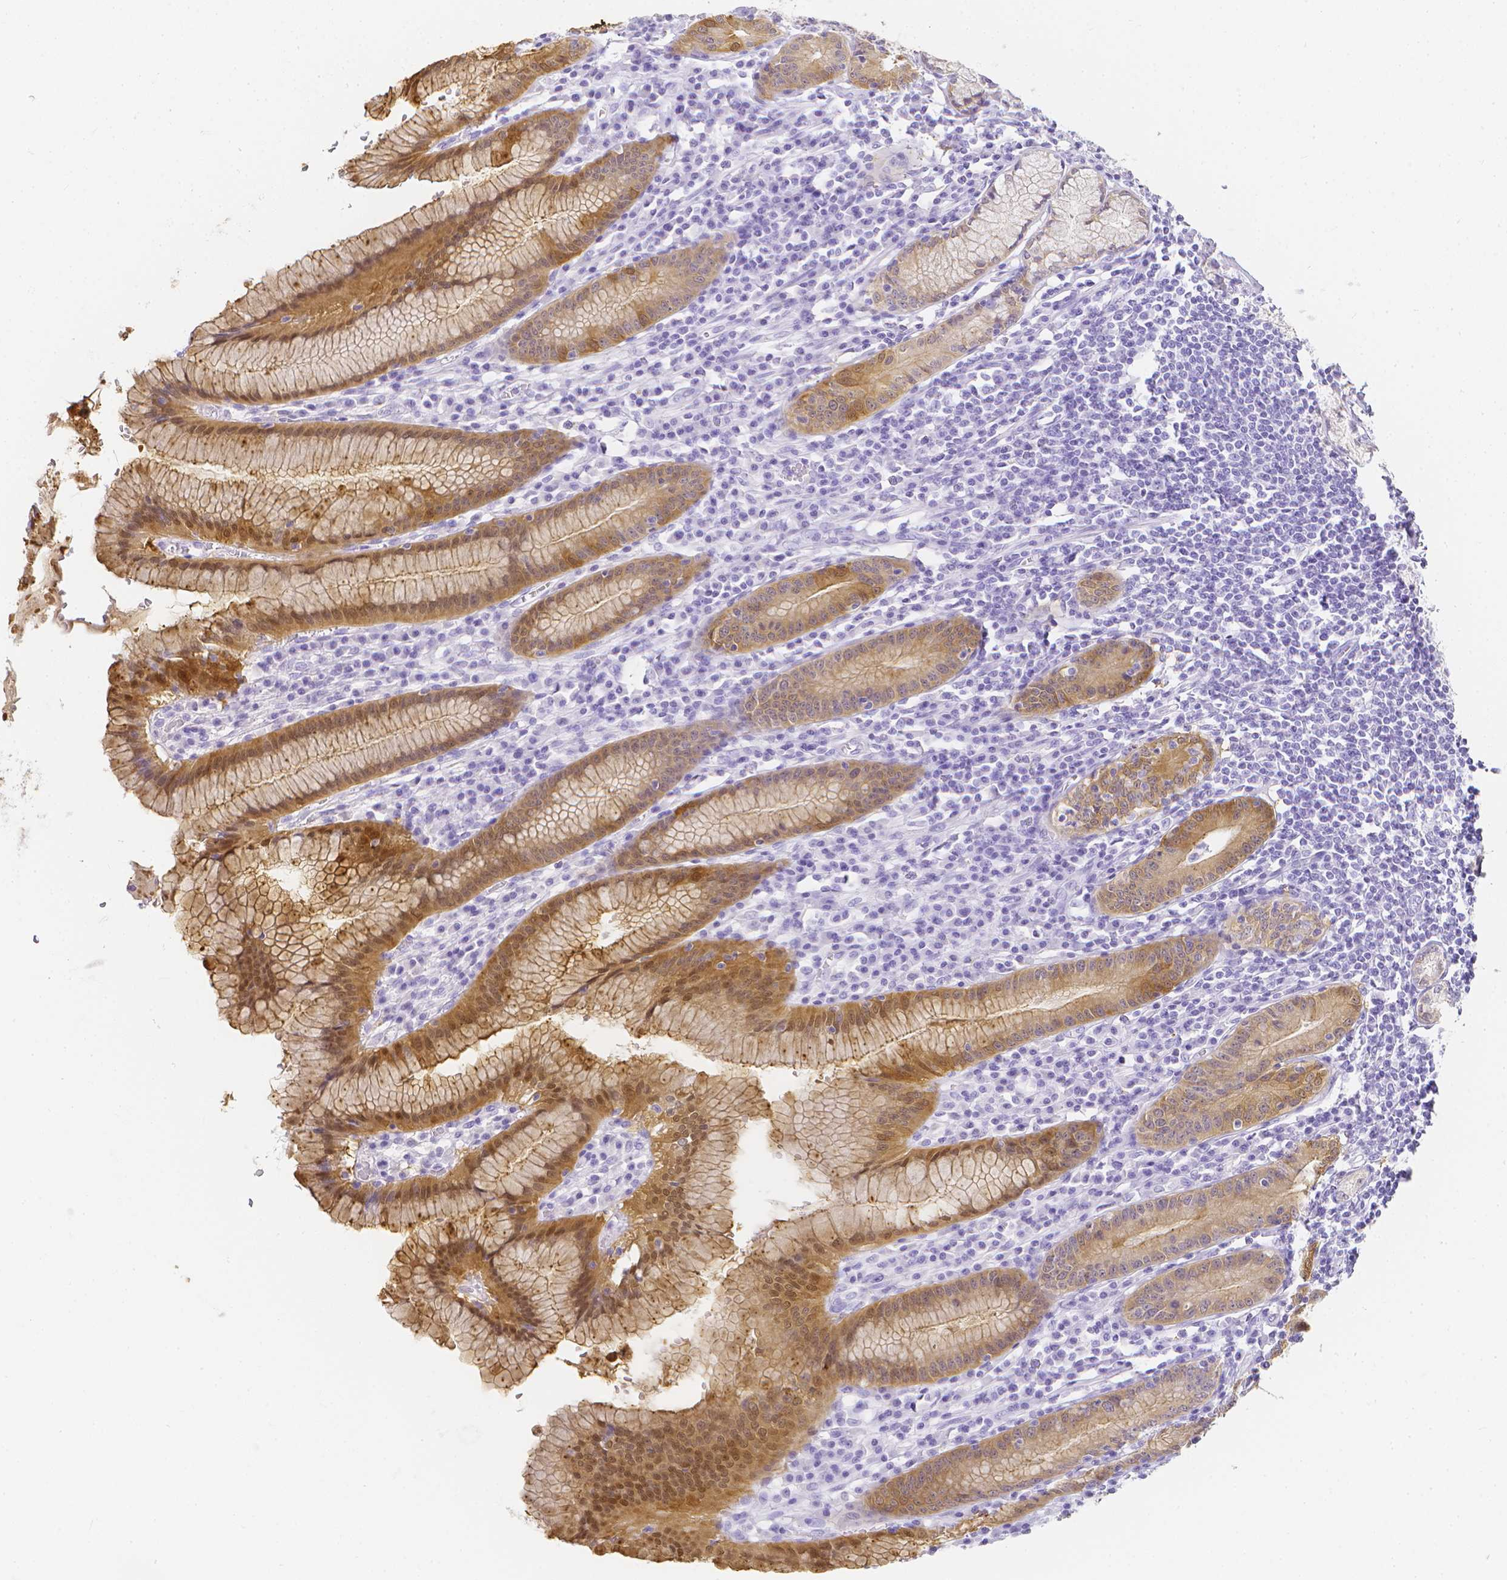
{"staining": {"intensity": "moderate", "quantity": "25%-75%", "location": "cytoplasmic/membranous,nuclear"}, "tissue": "stomach", "cell_type": "Glandular cells", "image_type": "normal", "snomed": [{"axis": "morphology", "description": "Normal tissue, NOS"}, {"axis": "topography", "description": "Stomach"}], "caption": "IHC of benign human stomach exhibits medium levels of moderate cytoplasmic/membranous,nuclear positivity in approximately 25%-75% of glandular cells.", "gene": "LGALS4", "patient": {"sex": "male", "age": 55}}